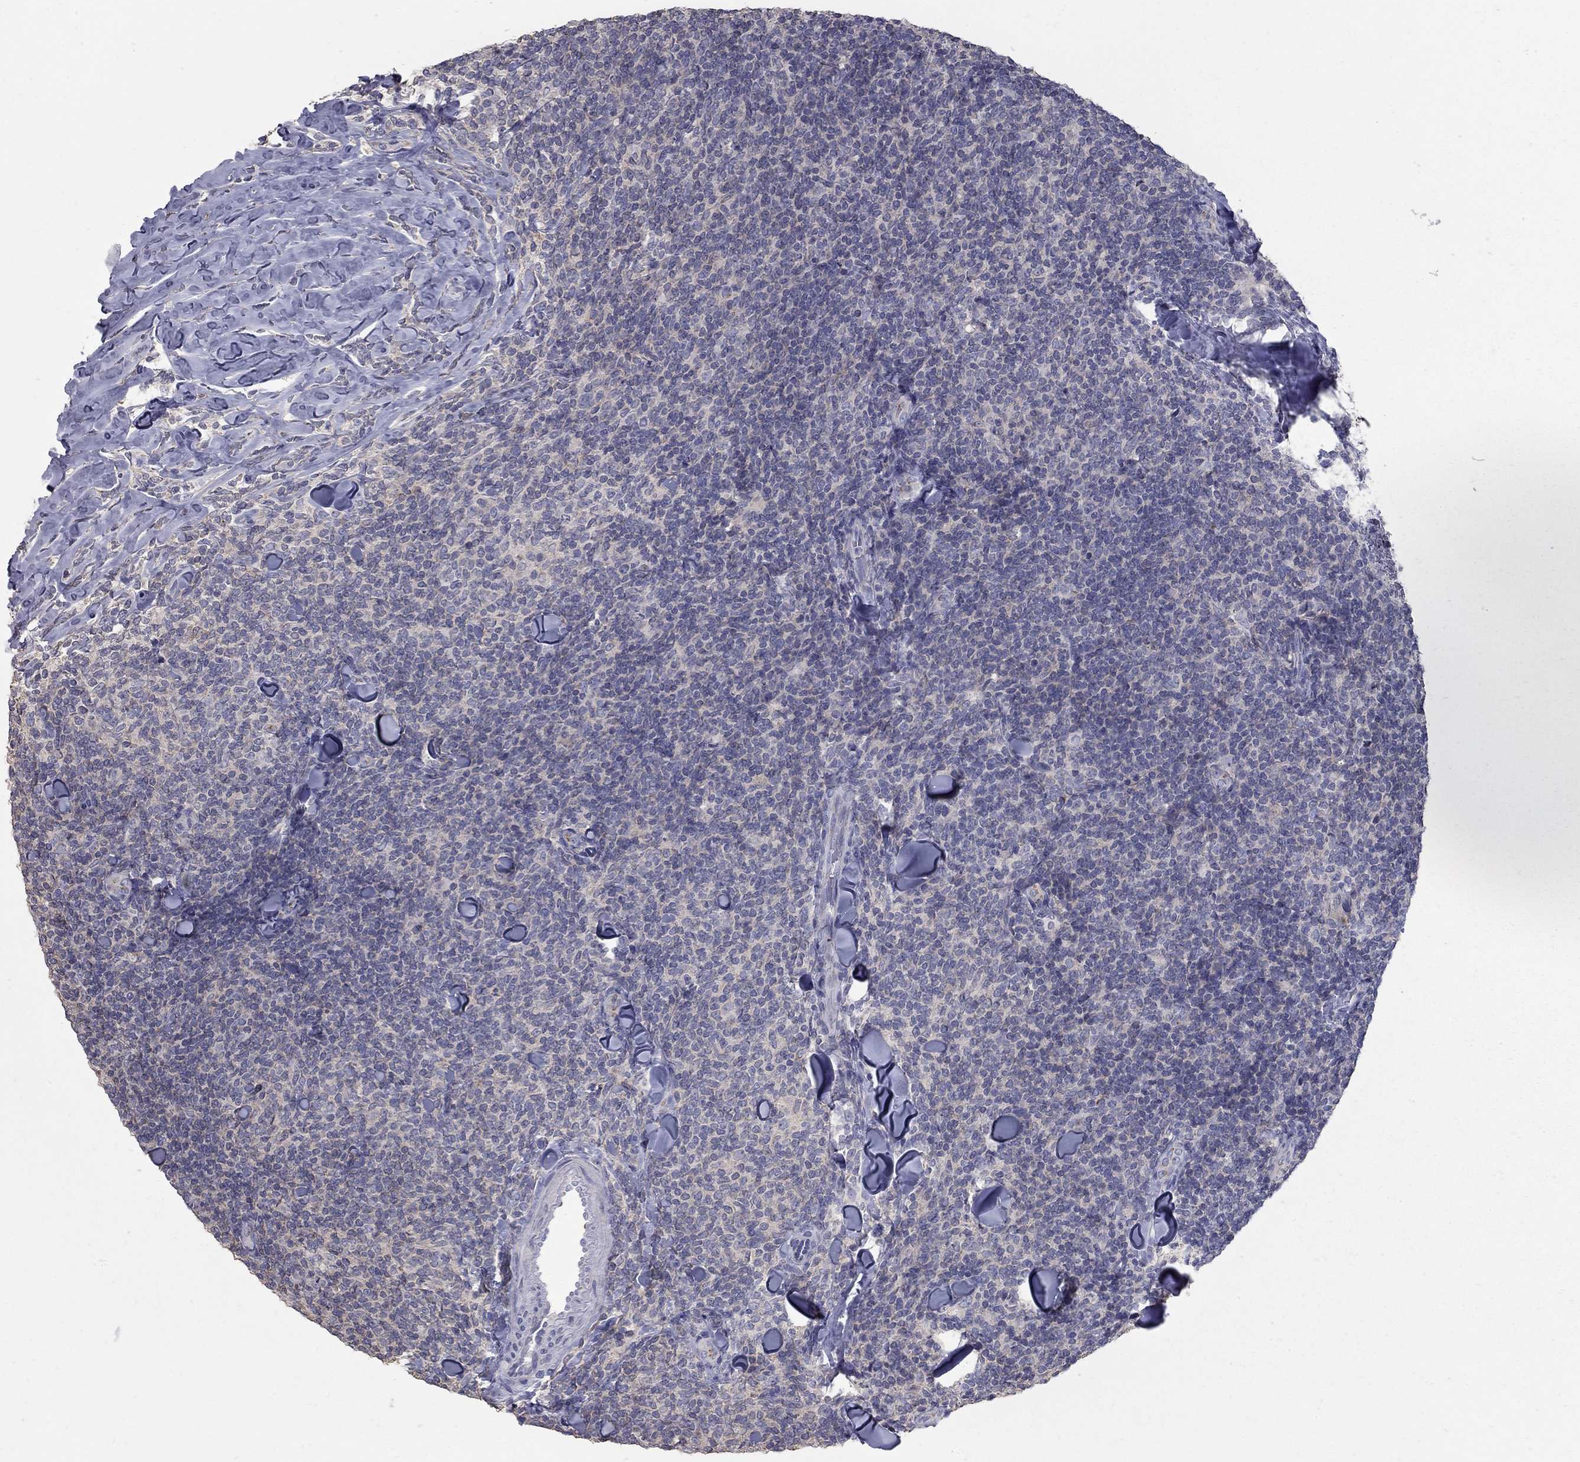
{"staining": {"intensity": "negative", "quantity": "none", "location": "none"}, "tissue": "lymphoma", "cell_type": "Tumor cells", "image_type": "cancer", "snomed": [{"axis": "morphology", "description": "Malignant lymphoma, non-Hodgkin's type, Low grade"}, {"axis": "topography", "description": "Lymph node"}], "caption": "This is an immunohistochemistry (IHC) histopathology image of malignant lymphoma, non-Hodgkin's type (low-grade). There is no positivity in tumor cells.", "gene": "KIAA0319L", "patient": {"sex": "female", "age": 56}}